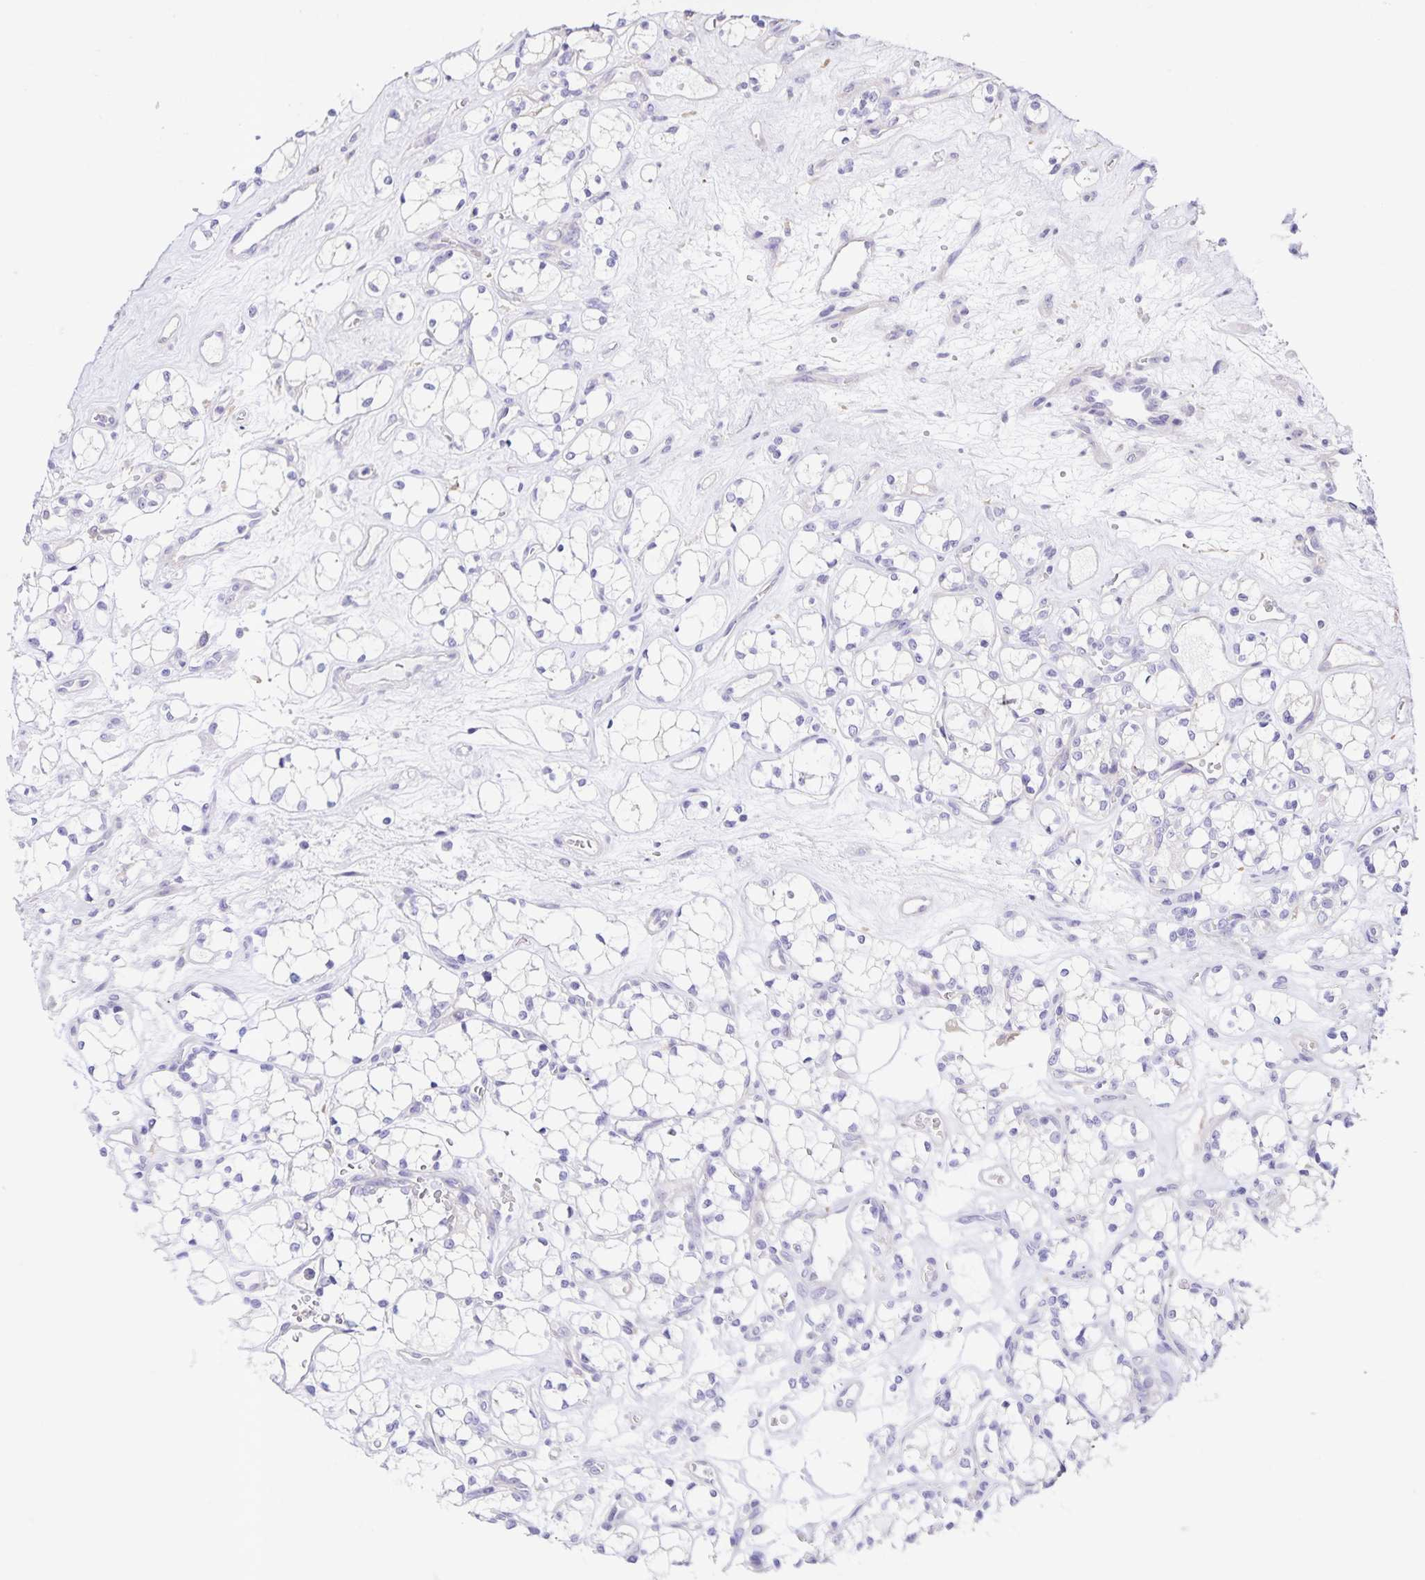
{"staining": {"intensity": "negative", "quantity": "none", "location": "none"}, "tissue": "renal cancer", "cell_type": "Tumor cells", "image_type": "cancer", "snomed": [{"axis": "morphology", "description": "Adenocarcinoma, NOS"}, {"axis": "topography", "description": "Kidney"}], "caption": "A photomicrograph of human renal cancer is negative for staining in tumor cells. Nuclei are stained in blue.", "gene": "BOLL", "patient": {"sex": "female", "age": 69}}